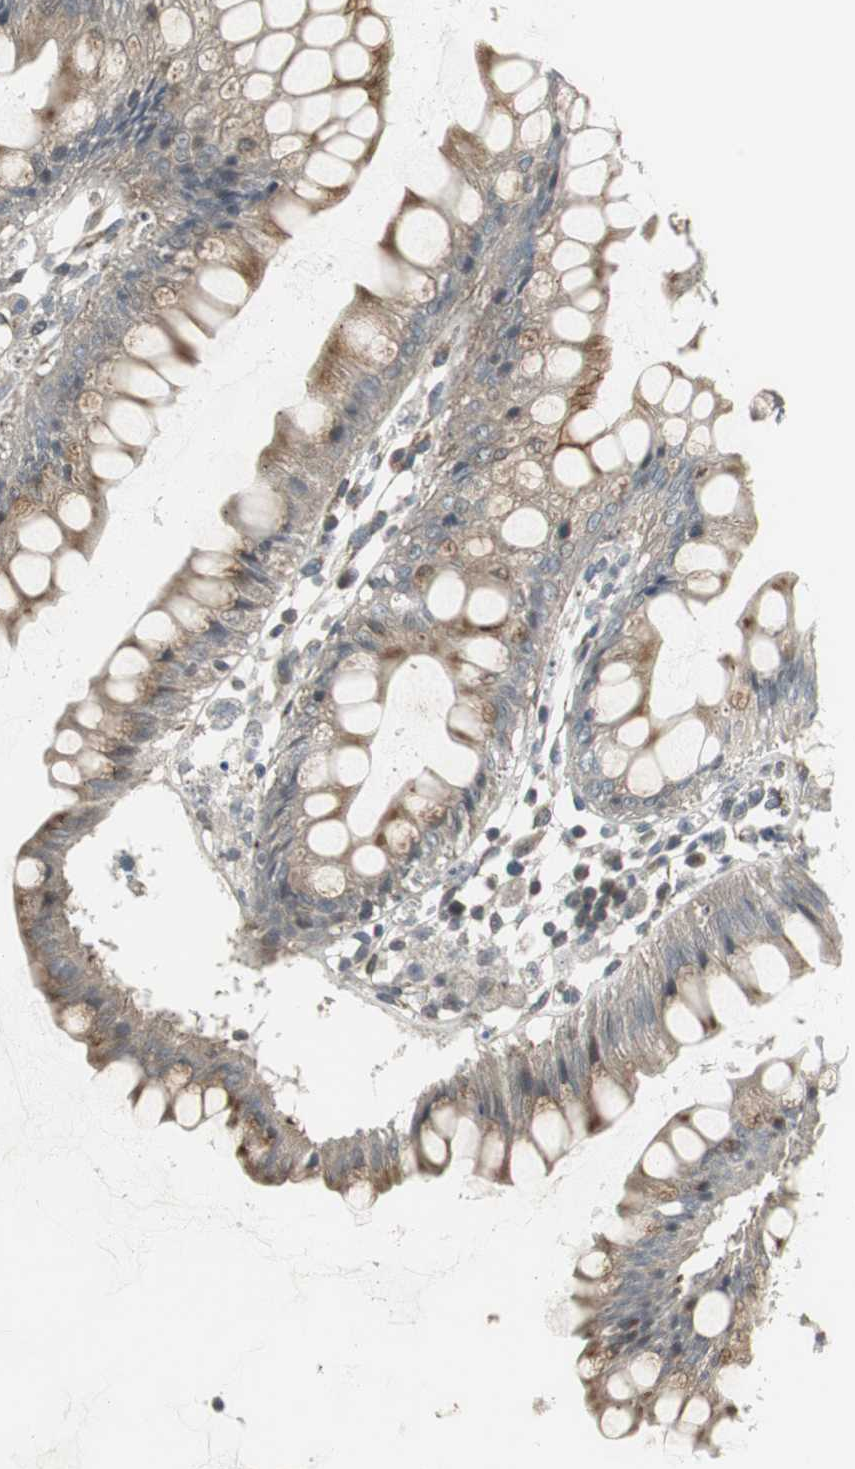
{"staining": {"intensity": "moderate", "quantity": ">75%", "location": "cytoplasmic/membranous"}, "tissue": "rectum", "cell_type": "Glandular cells", "image_type": "normal", "snomed": [{"axis": "morphology", "description": "Normal tissue, NOS"}, {"axis": "morphology", "description": "Adenocarcinoma, NOS"}, {"axis": "topography", "description": "Rectum"}], "caption": "A high-resolution photomicrograph shows IHC staining of normal rectum, which exhibits moderate cytoplasmic/membranous expression in about >75% of glandular cells. (Brightfield microscopy of DAB IHC at high magnification).", "gene": "SCYL3", "patient": {"sex": "female", "age": 65}}